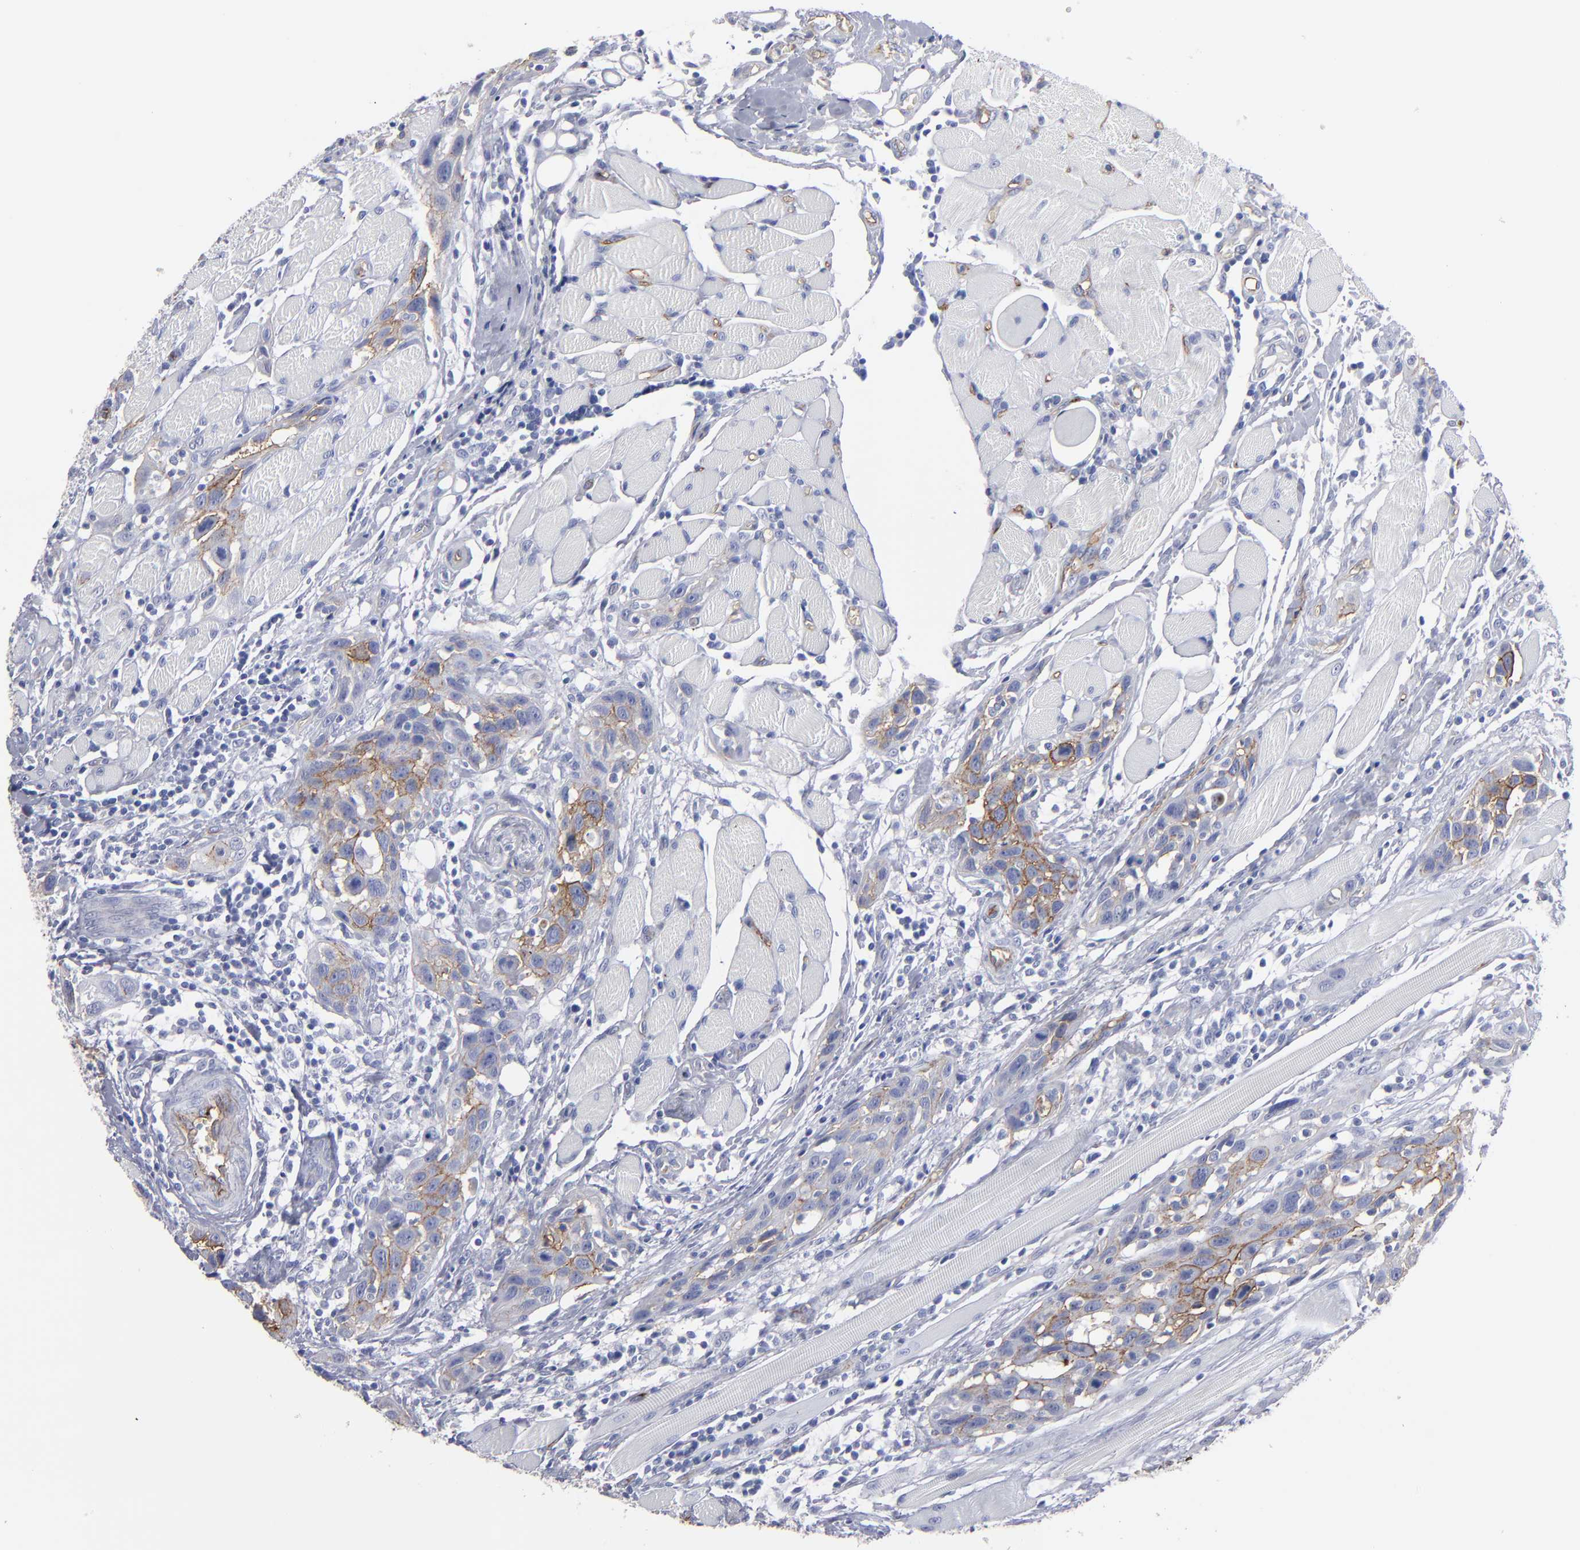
{"staining": {"intensity": "weak", "quantity": "<25%", "location": "cytoplasmic/membranous"}, "tissue": "head and neck cancer", "cell_type": "Tumor cells", "image_type": "cancer", "snomed": [{"axis": "morphology", "description": "Squamous cell carcinoma, NOS"}, {"axis": "topography", "description": "Oral tissue"}, {"axis": "topography", "description": "Head-Neck"}], "caption": "The IHC photomicrograph has no significant staining in tumor cells of squamous cell carcinoma (head and neck) tissue. (DAB (3,3'-diaminobenzidine) immunohistochemistry with hematoxylin counter stain).", "gene": "TM4SF1", "patient": {"sex": "female", "age": 50}}